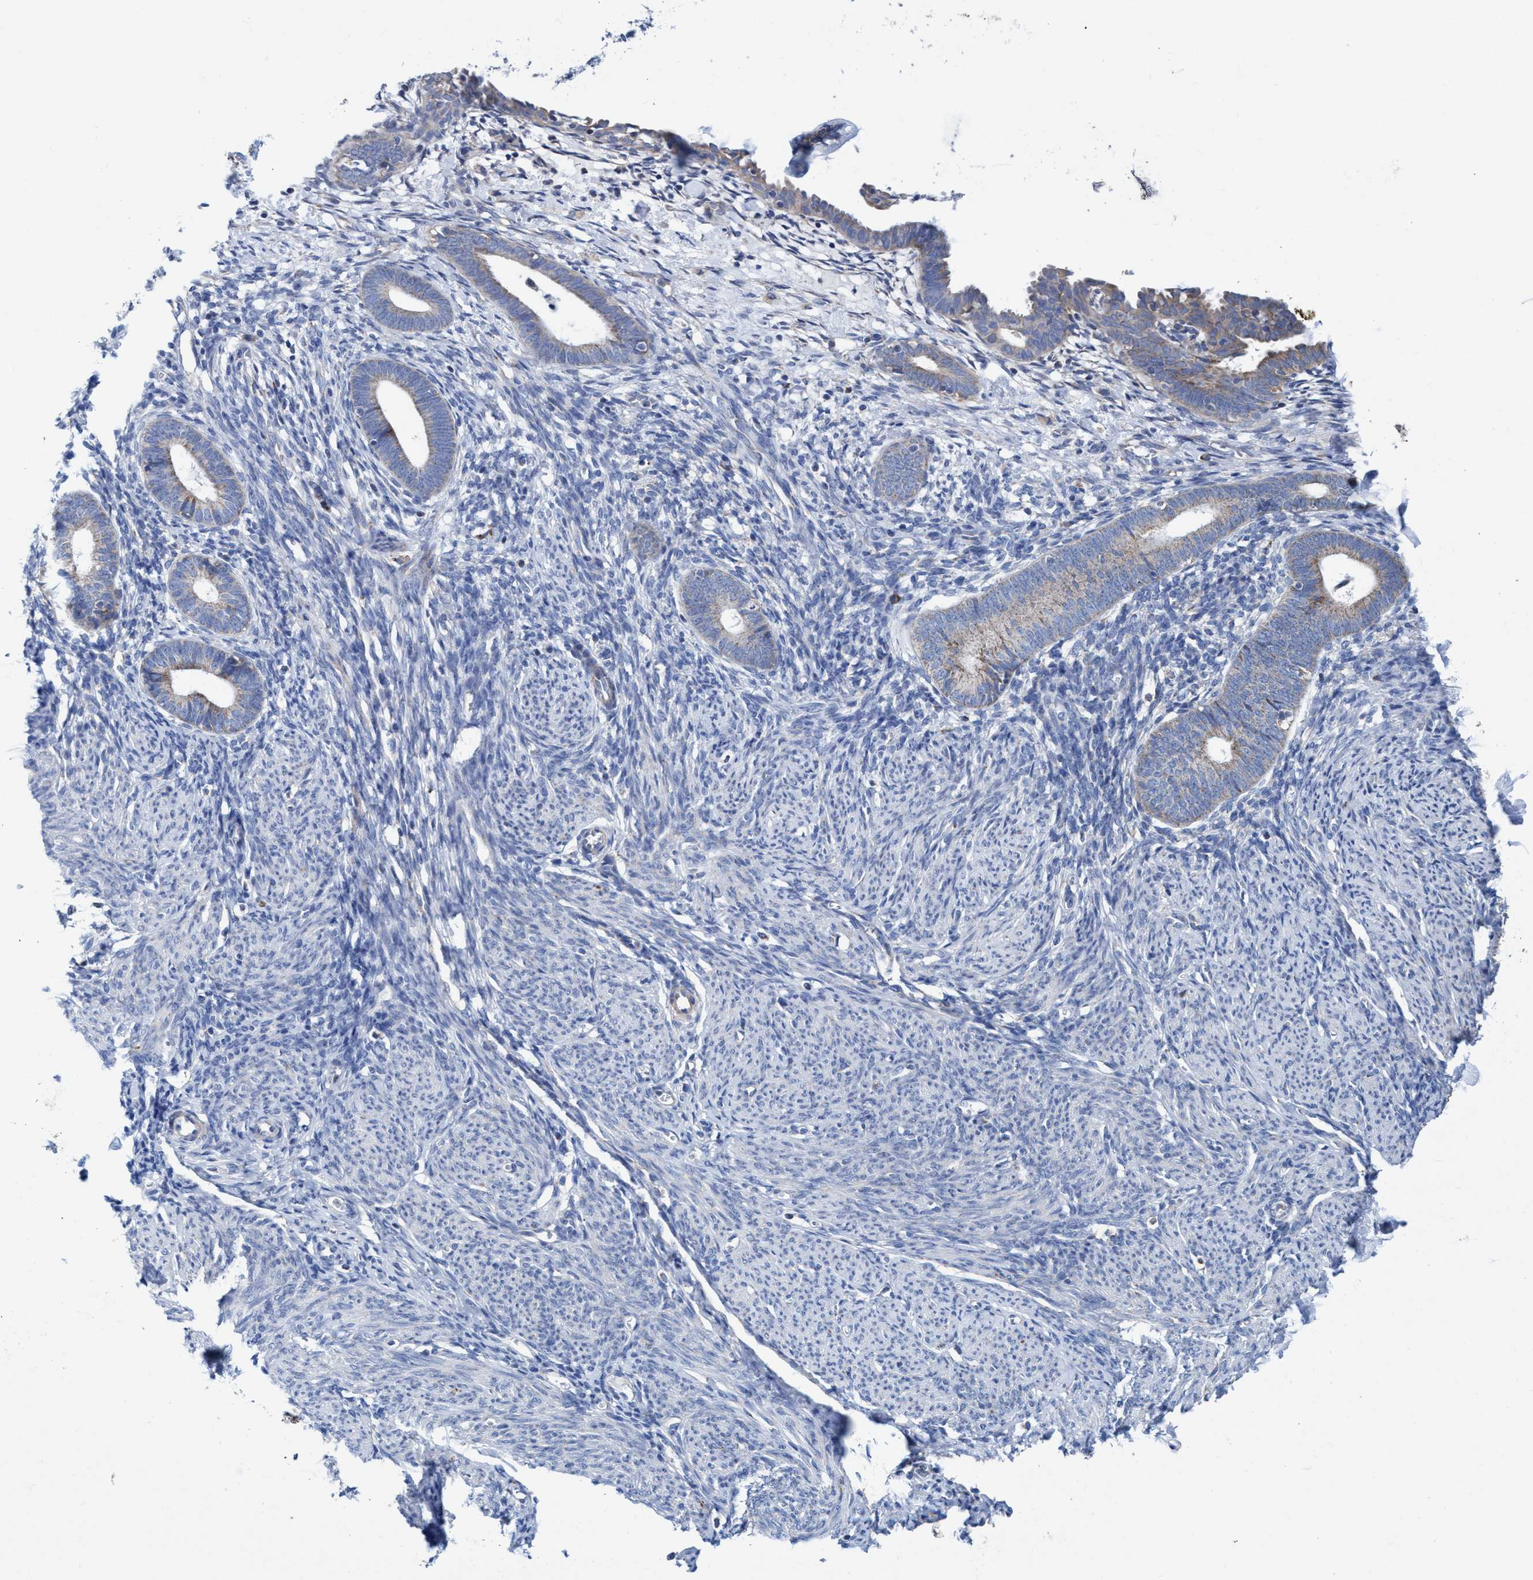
{"staining": {"intensity": "negative", "quantity": "none", "location": "none"}, "tissue": "endometrium", "cell_type": "Cells in endometrial stroma", "image_type": "normal", "snomed": [{"axis": "morphology", "description": "Normal tissue, NOS"}, {"axis": "morphology", "description": "Adenocarcinoma, NOS"}, {"axis": "topography", "description": "Endometrium"}], "caption": "This is a histopathology image of IHC staining of normal endometrium, which shows no expression in cells in endometrial stroma.", "gene": "ZNF750", "patient": {"sex": "female", "age": 57}}